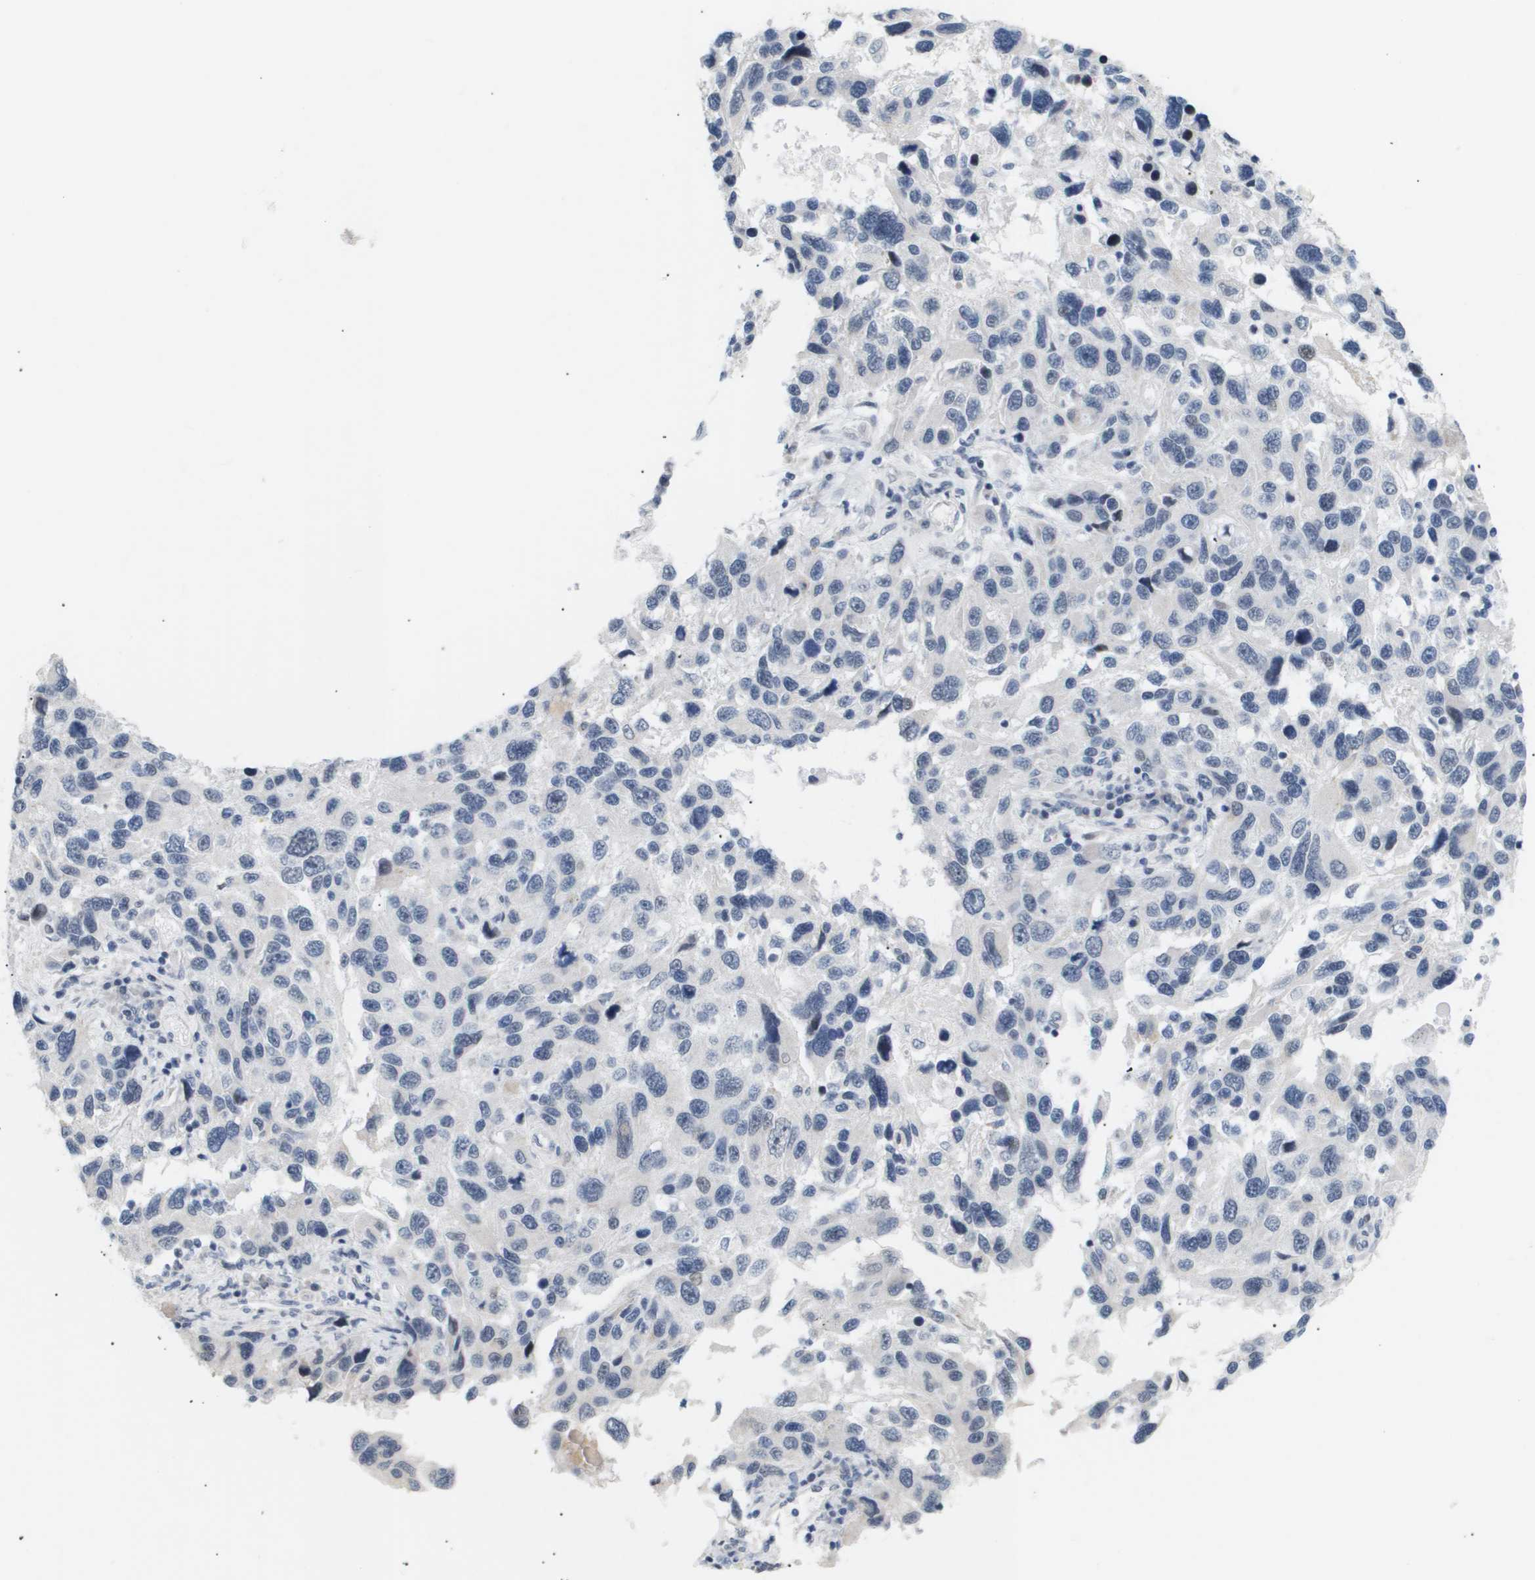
{"staining": {"intensity": "negative", "quantity": "none", "location": "none"}, "tissue": "melanoma", "cell_type": "Tumor cells", "image_type": "cancer", "snomed": [{"axis": "morphology", "description": "Malignant melanoma, NOS"}, {"axis": "topography", "description": "Skin"}], "caption": "There is no significant staining in tumor cells of malignant melanoma.", "gene": "PPARD", "patient": {"sex": "male", "age": 53}}